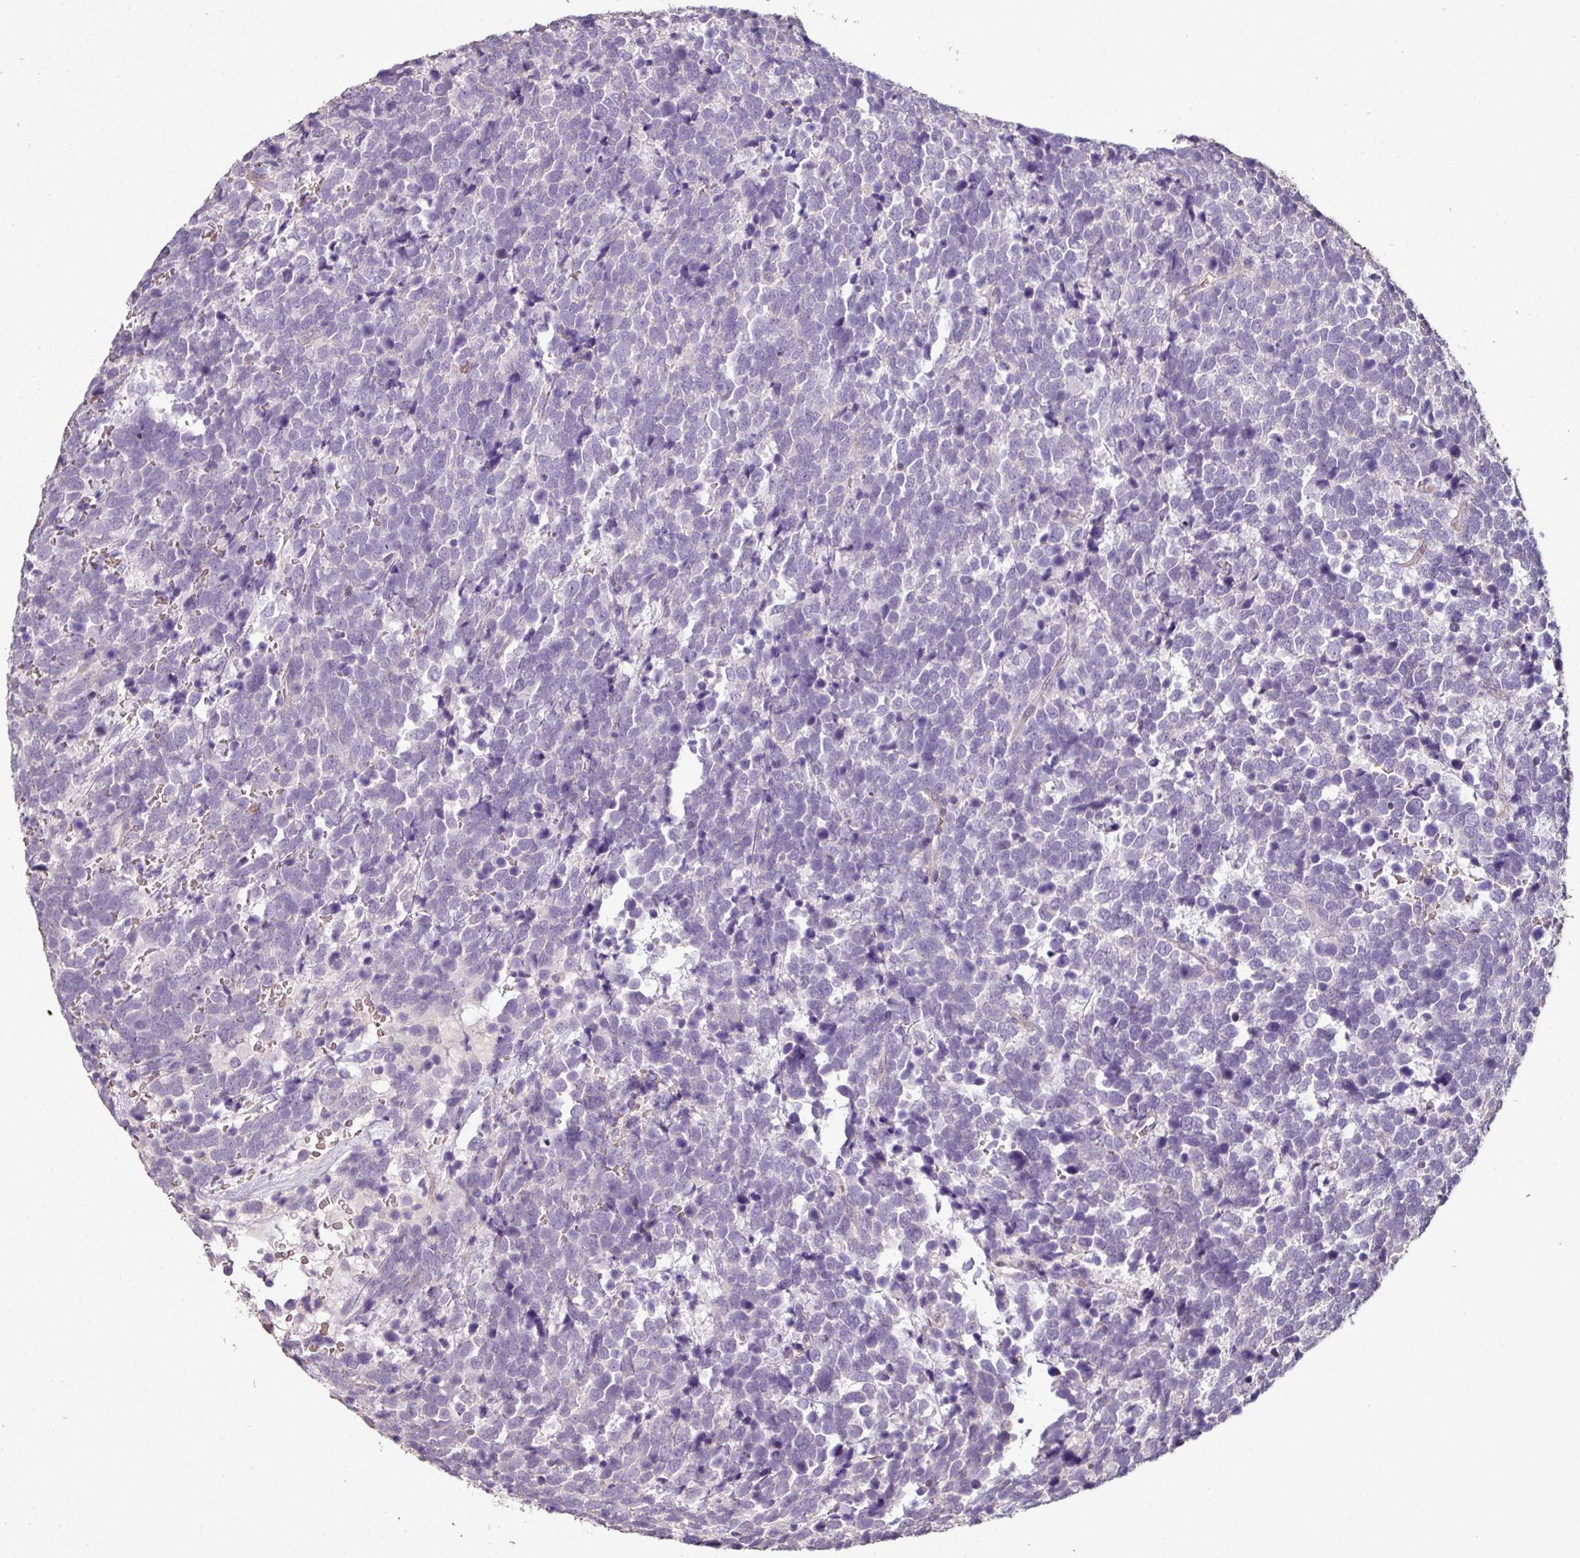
{"staining": {"intensity": "negative", "quantity": "none", "location": "none"}, "tissue": "urothelial cancer", "cell_type": "Tumor cells", "image_type": "cancer", "snomed": [{"axis": "morphology", "description": "Urothelial carcinoma, High grade"}, {"axis": "topography", "description": "Urinary bladder"}], "caption": "This is an IHC image of urothelial cancer. There is no positivity in tumor cells.", "gene": "NHSL2", "patient": {"sex": "female", "age": 82}}